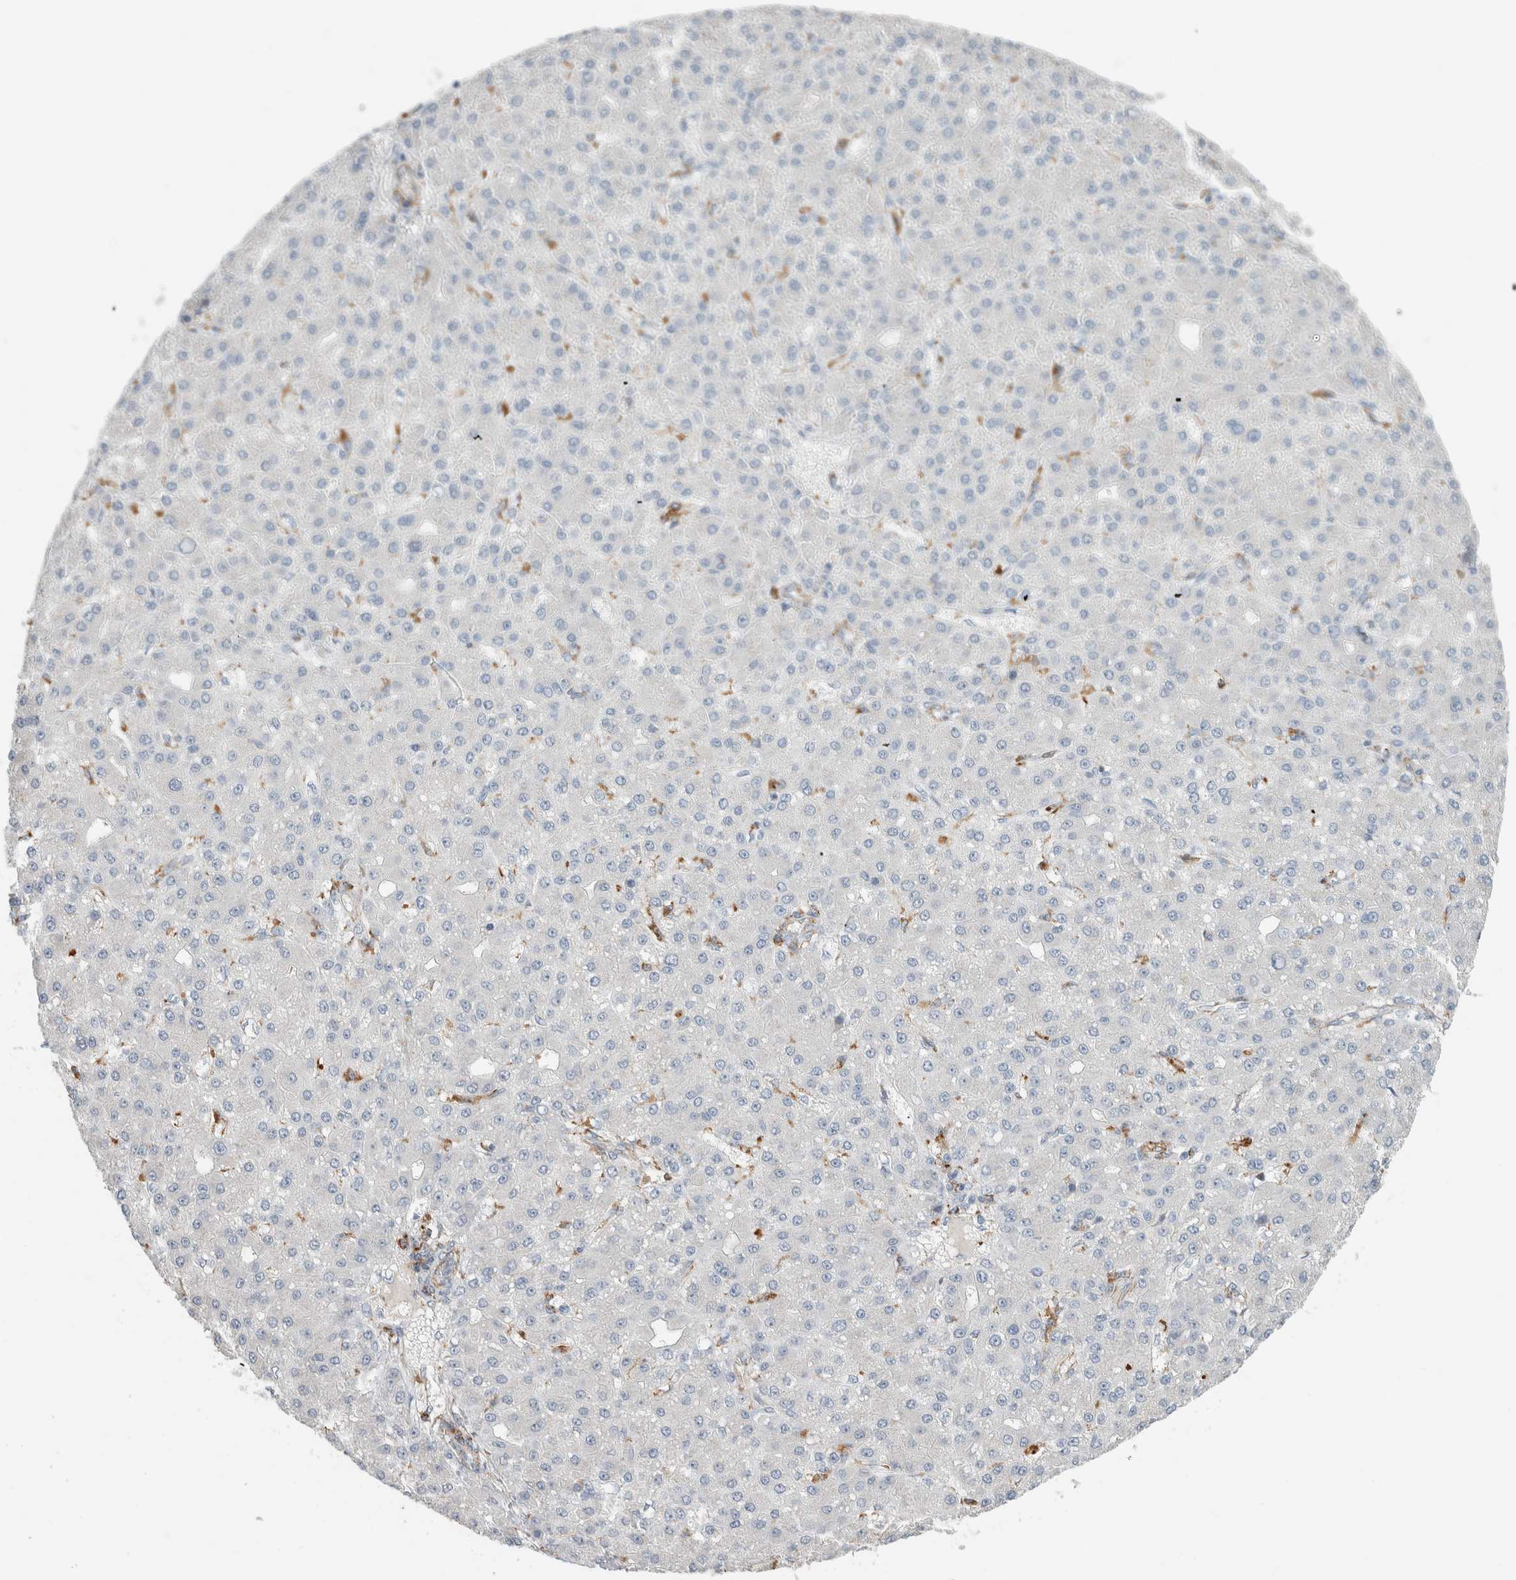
{"staining": {"intensity": "negative", "quantity": "none", "location": "none"}, "tissue": "liver cancer", "cell_type": "Tumor cells", "image_type": "cancer", "snomed": [{"axis": "morphology", "description": "Carcinoma, Hepatocellular, NOS"}, {"axis": "topography", "description": "Liver"}], "caption": "This histopathology image is of liver cancer (hepatocellular carcinoma) stained with immunohistochemistry (IHC) to label a protein in brown with the nuclei are counter-stained blue. There is no expression in tumor cells. (Stains: DAB (3,3'-diaminobenzidine) IHC with hematoxylin counter stain, Microscopy: brightfield microscopy at high magnification).", "gene": "LY86", "patient": {"sex": "male", "age": 67}}